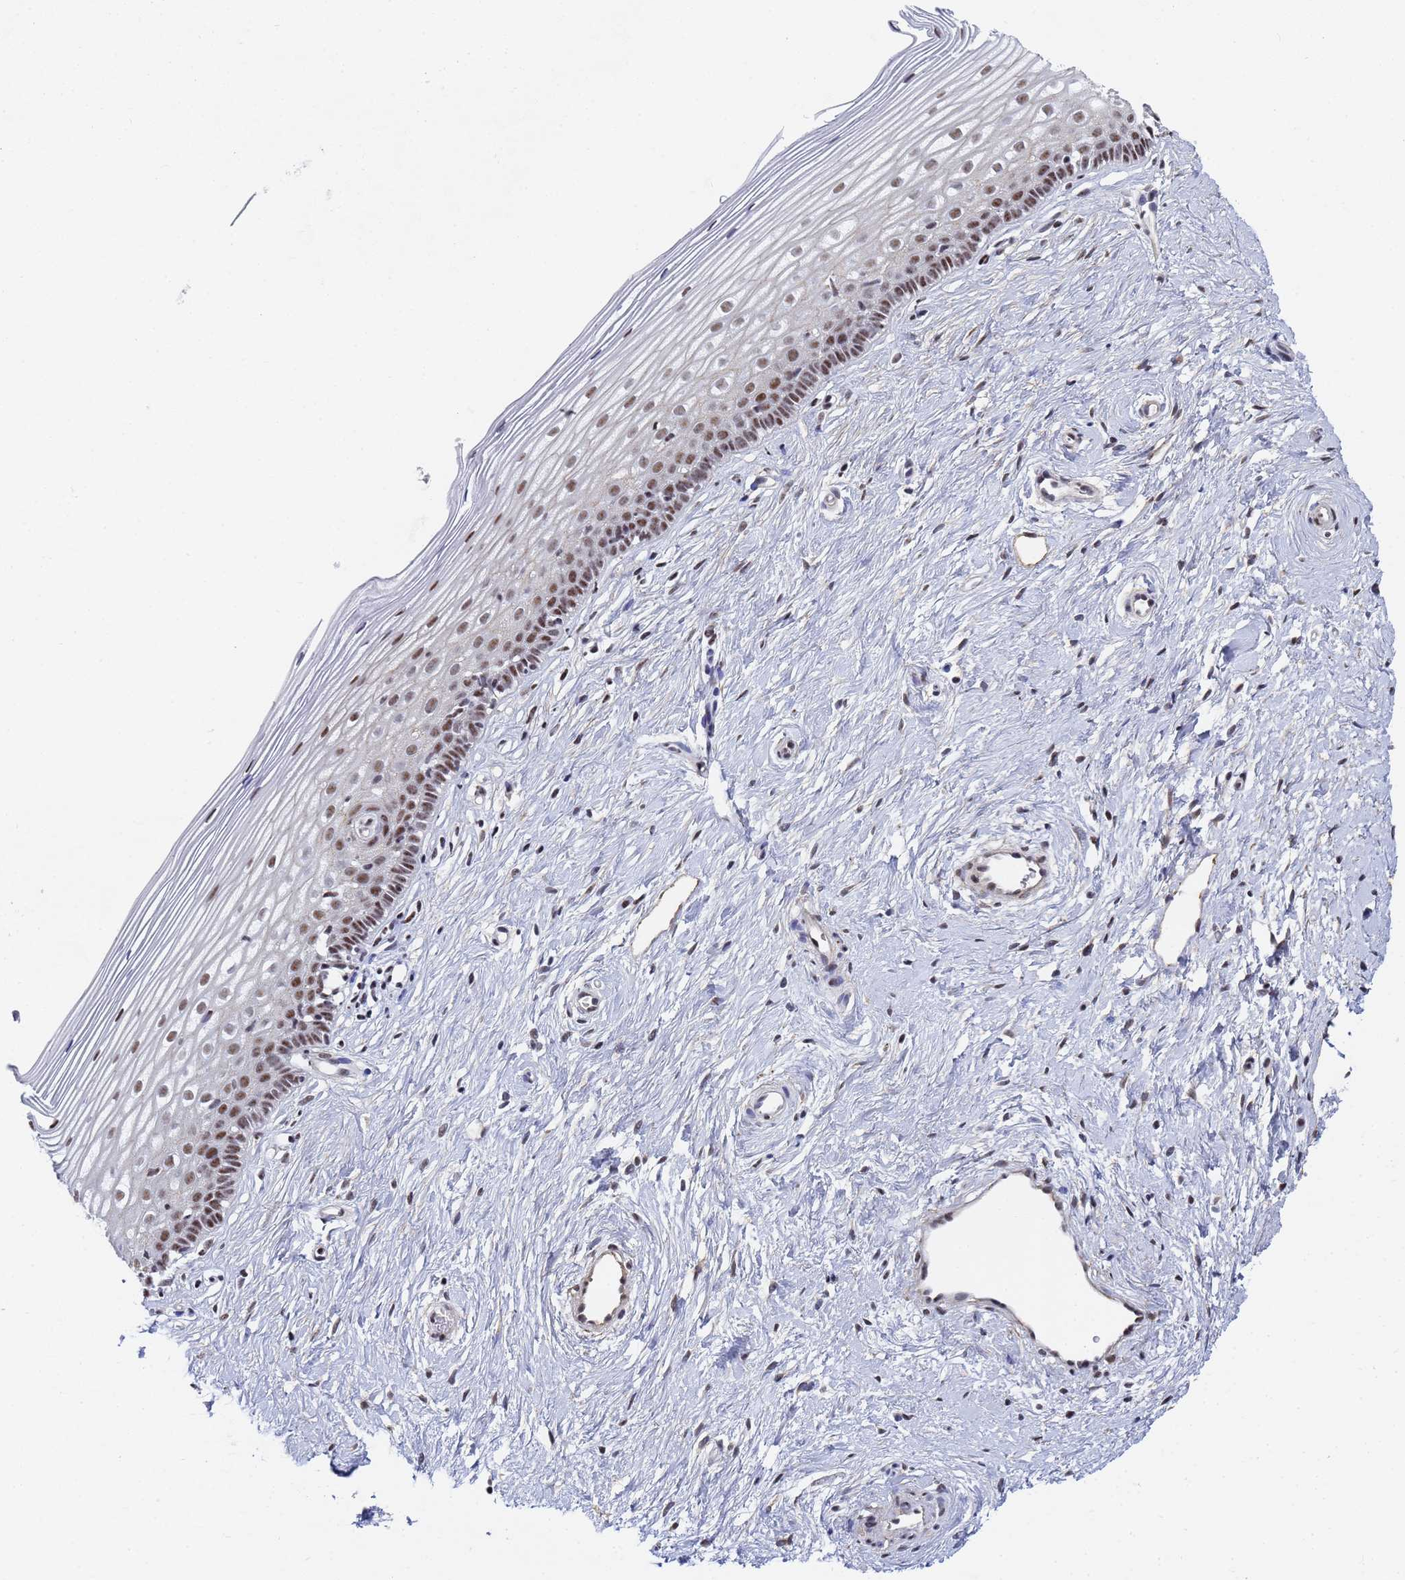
{"staining": {"intensity": "strong", "quantity": ">75%", "location": "nuclear"}, "tissue": "cervix", "cell_type": "Glandular cells", "image_type": "normal", "snomed": [{"axis": "morphology", "description": "Normal tissue, NOS"}, {"axis": "topography", "description": "Cervix"}], "caption": "About >75% of glandular cells in benign human cervix demonstrate strong nuclear protein expression as visualized by brown immunohistochemical staining.", "gene": "PRRT4", "patient": {"sex": "female", "age": 40}}